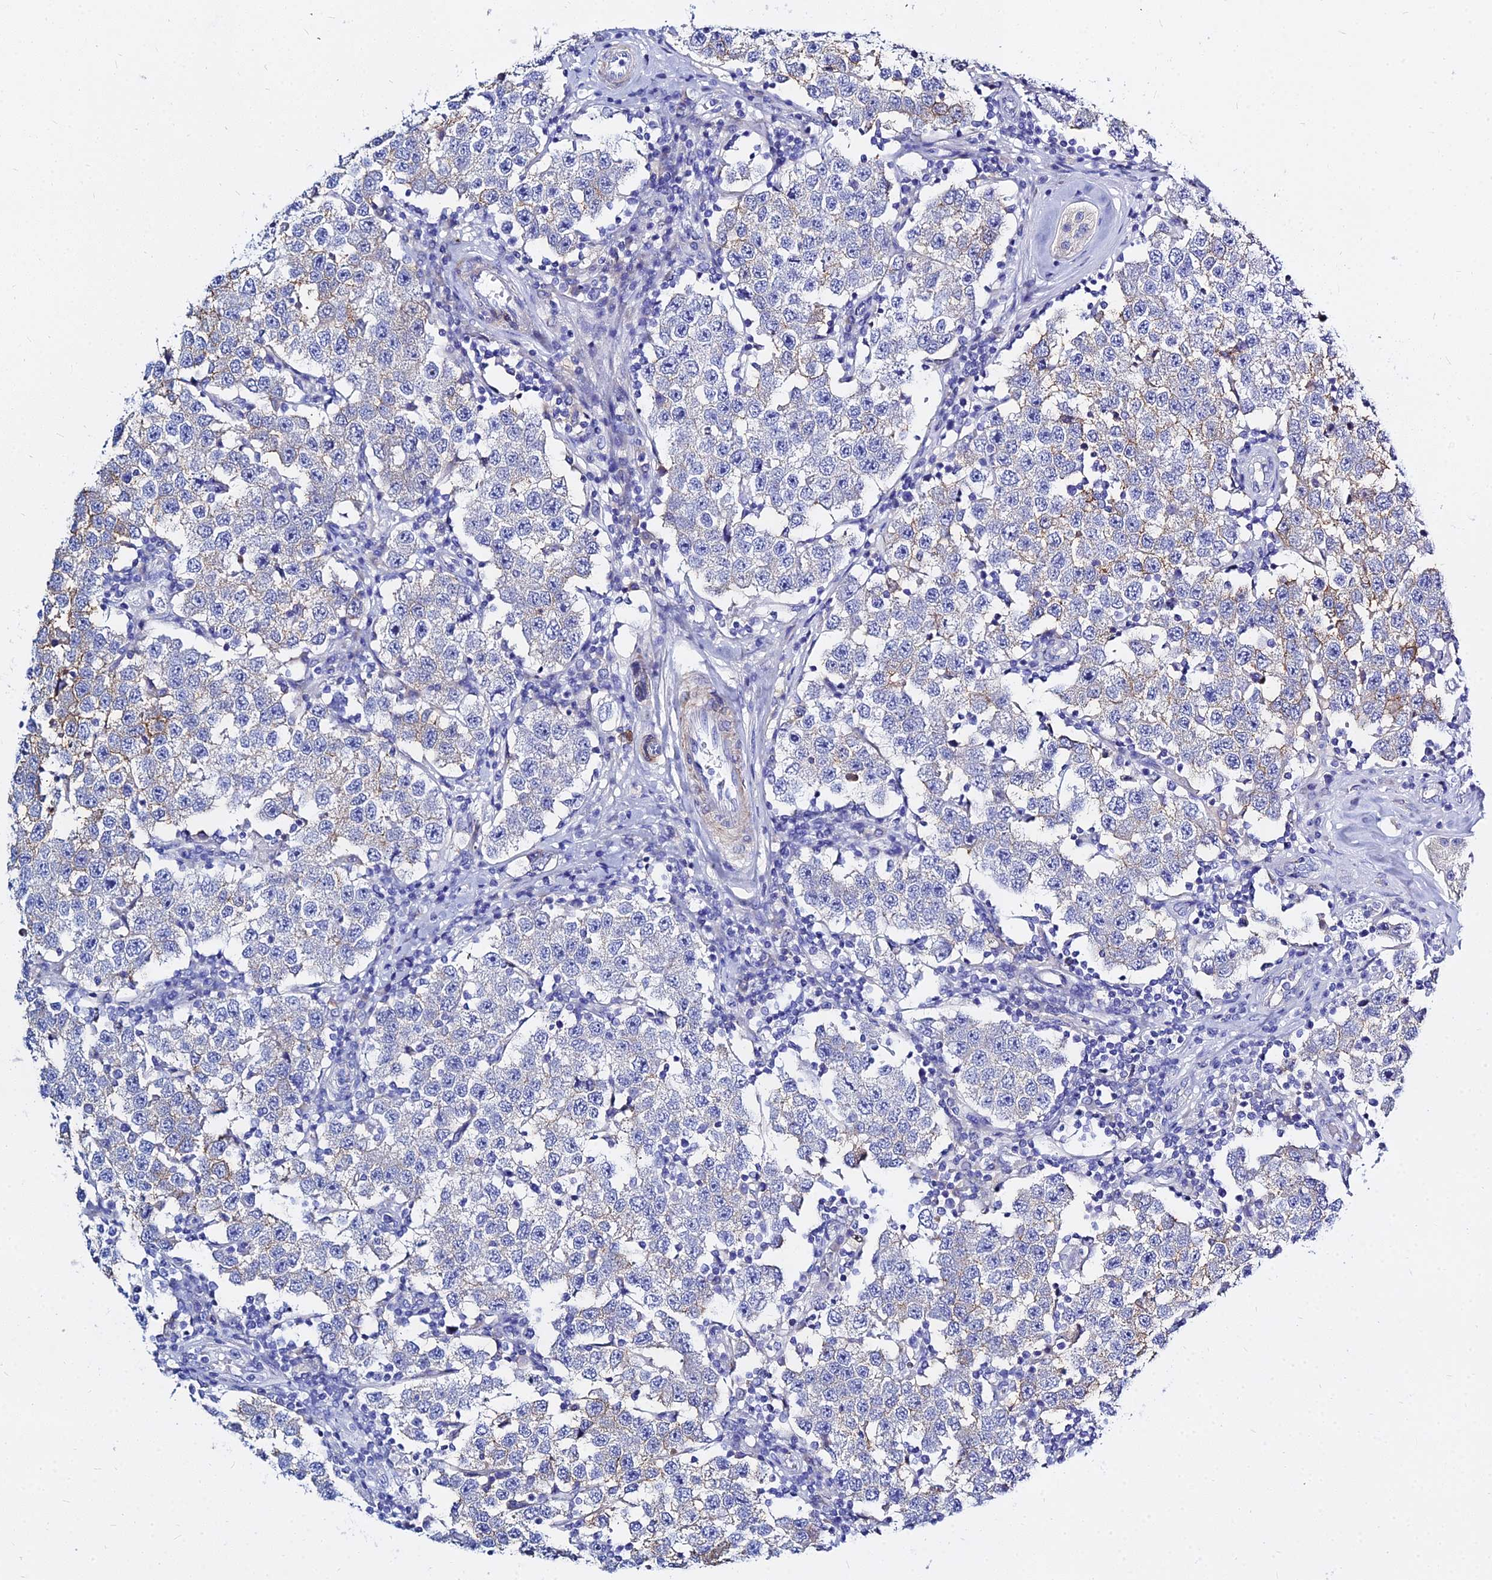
{"staining": {"intensity": "weak", "quantity": "<25%", "location": "cytoplasmic/membranous"}, "tissue": "testis cancer", "cell_type": "Tumor cells", "image_type": "cancer", "snomed": [{"axis": "morphology", "description": "Seminoma, NOS"}, {"axis": "topography", "description": "Testis"}], "caption": "Tumor cells show no significant protein staining in testis cancer (seminoma).", "gene": "ZNF552", "patient": {"sex": "male", "age": 34}}